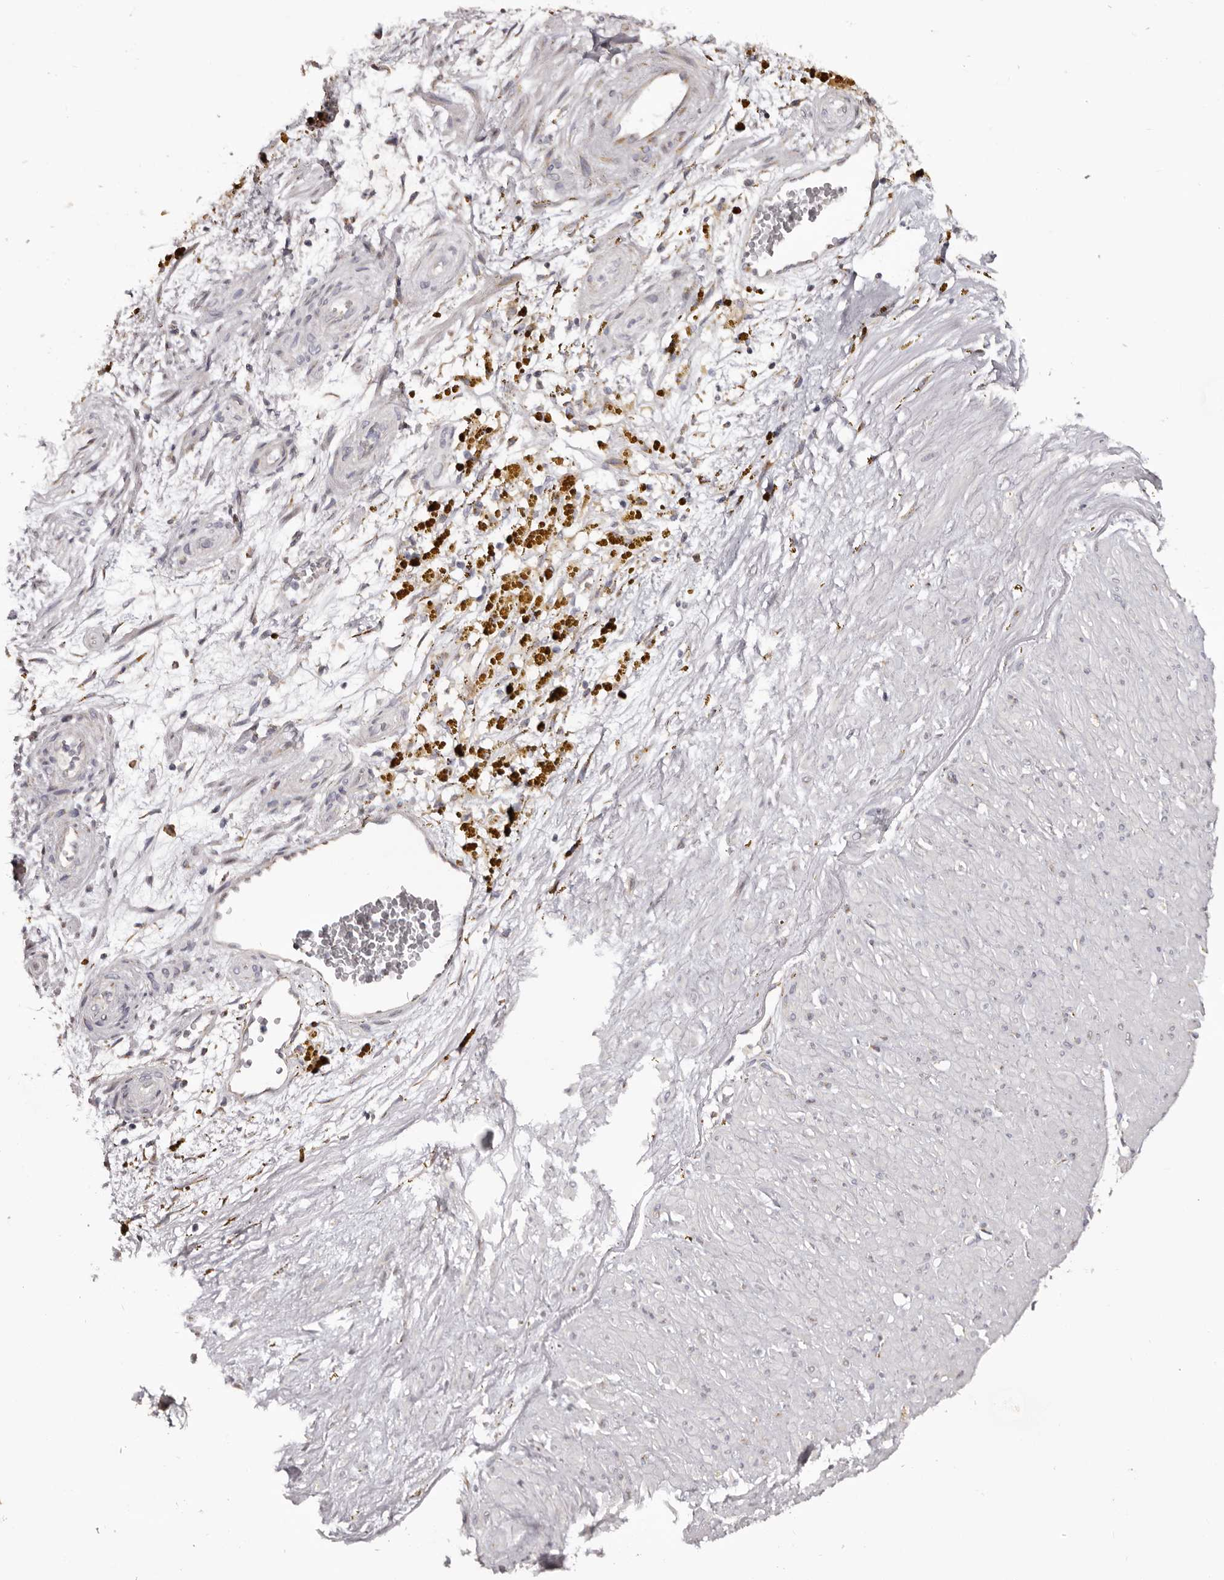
{"staining": {"intensity": "negative", "quantity": "none", "location": "none"}, "tissue": "soft tissue", "cell_type": "Fibroblasts", "image_type": "normal", "snomed": [{"axis": "morphology", "description": "Normal tissue, NOS"}, {"axis": "topography", "description": "Soft tissue"}], "caption": "This is a micrograph of IHC staining of benign soft tissue, which shows no staining in fibroblasts.", "gene": "PIGX", "patient": {"sex": "male", "age": 72}}